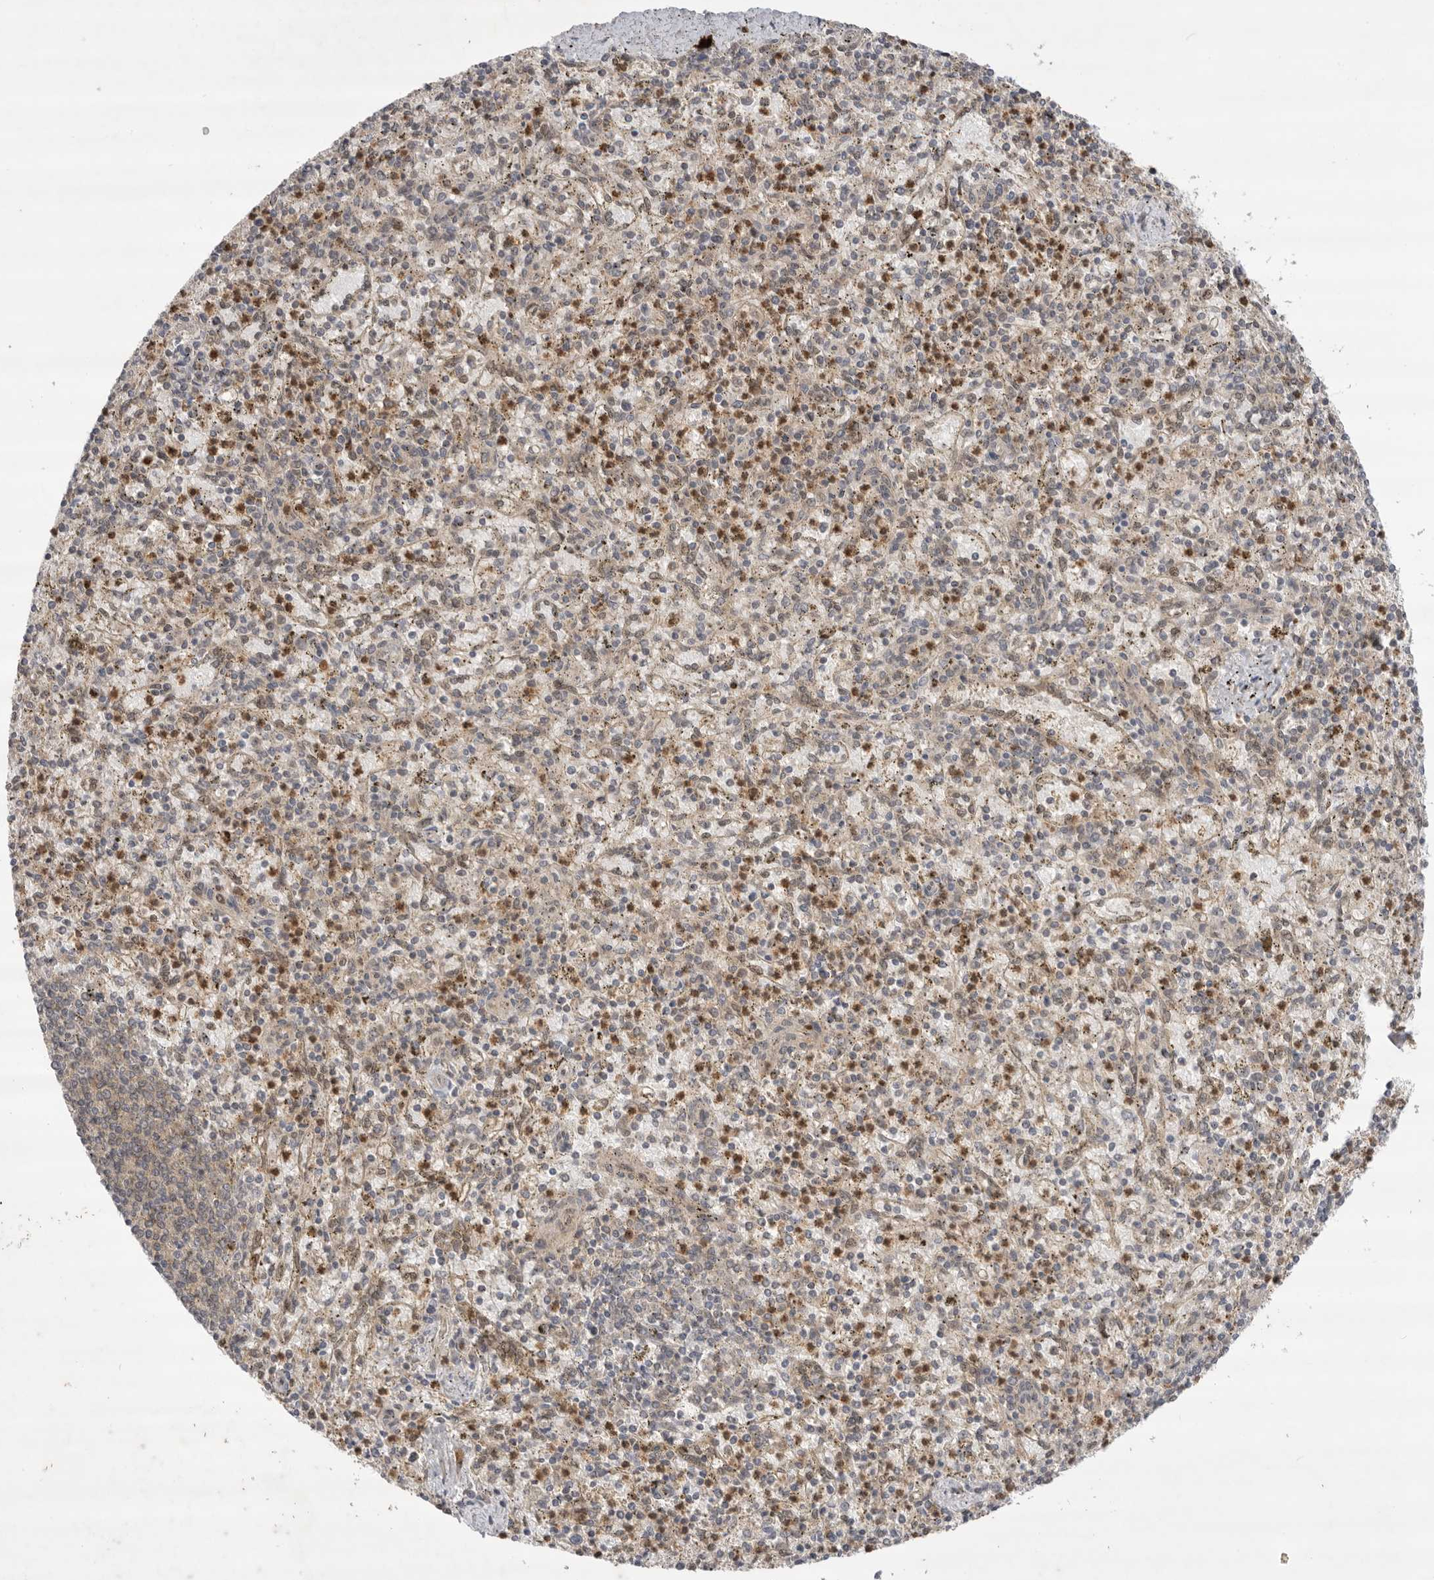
{"staining": {"intensity": "strong", "quantity": "<25%", "location": "cytoplasmic/membranous,nuclear"}, "tissue": "spleen", "cell_type": "Cells in red pulp", "image_type": "normal", "snomed": [{"axis": "morphology", "description": "Normal tissue, NOS"}, {"axis": "topography", "description": "Spleen"}], "caption": "Protein positivity by immunohistochemistry (IHC) demonstrates strong cytoplasmic/membranous,nuclear staining in approximately <25% of cells in red pulp in unremarkable spleen. The staining was performed using DAB, with brown indicating positive protein expression. Nuclei are stained blue with hematoxylin.", "gene": "DCAF8", "patient": {"sex": "male", "age": 72}}